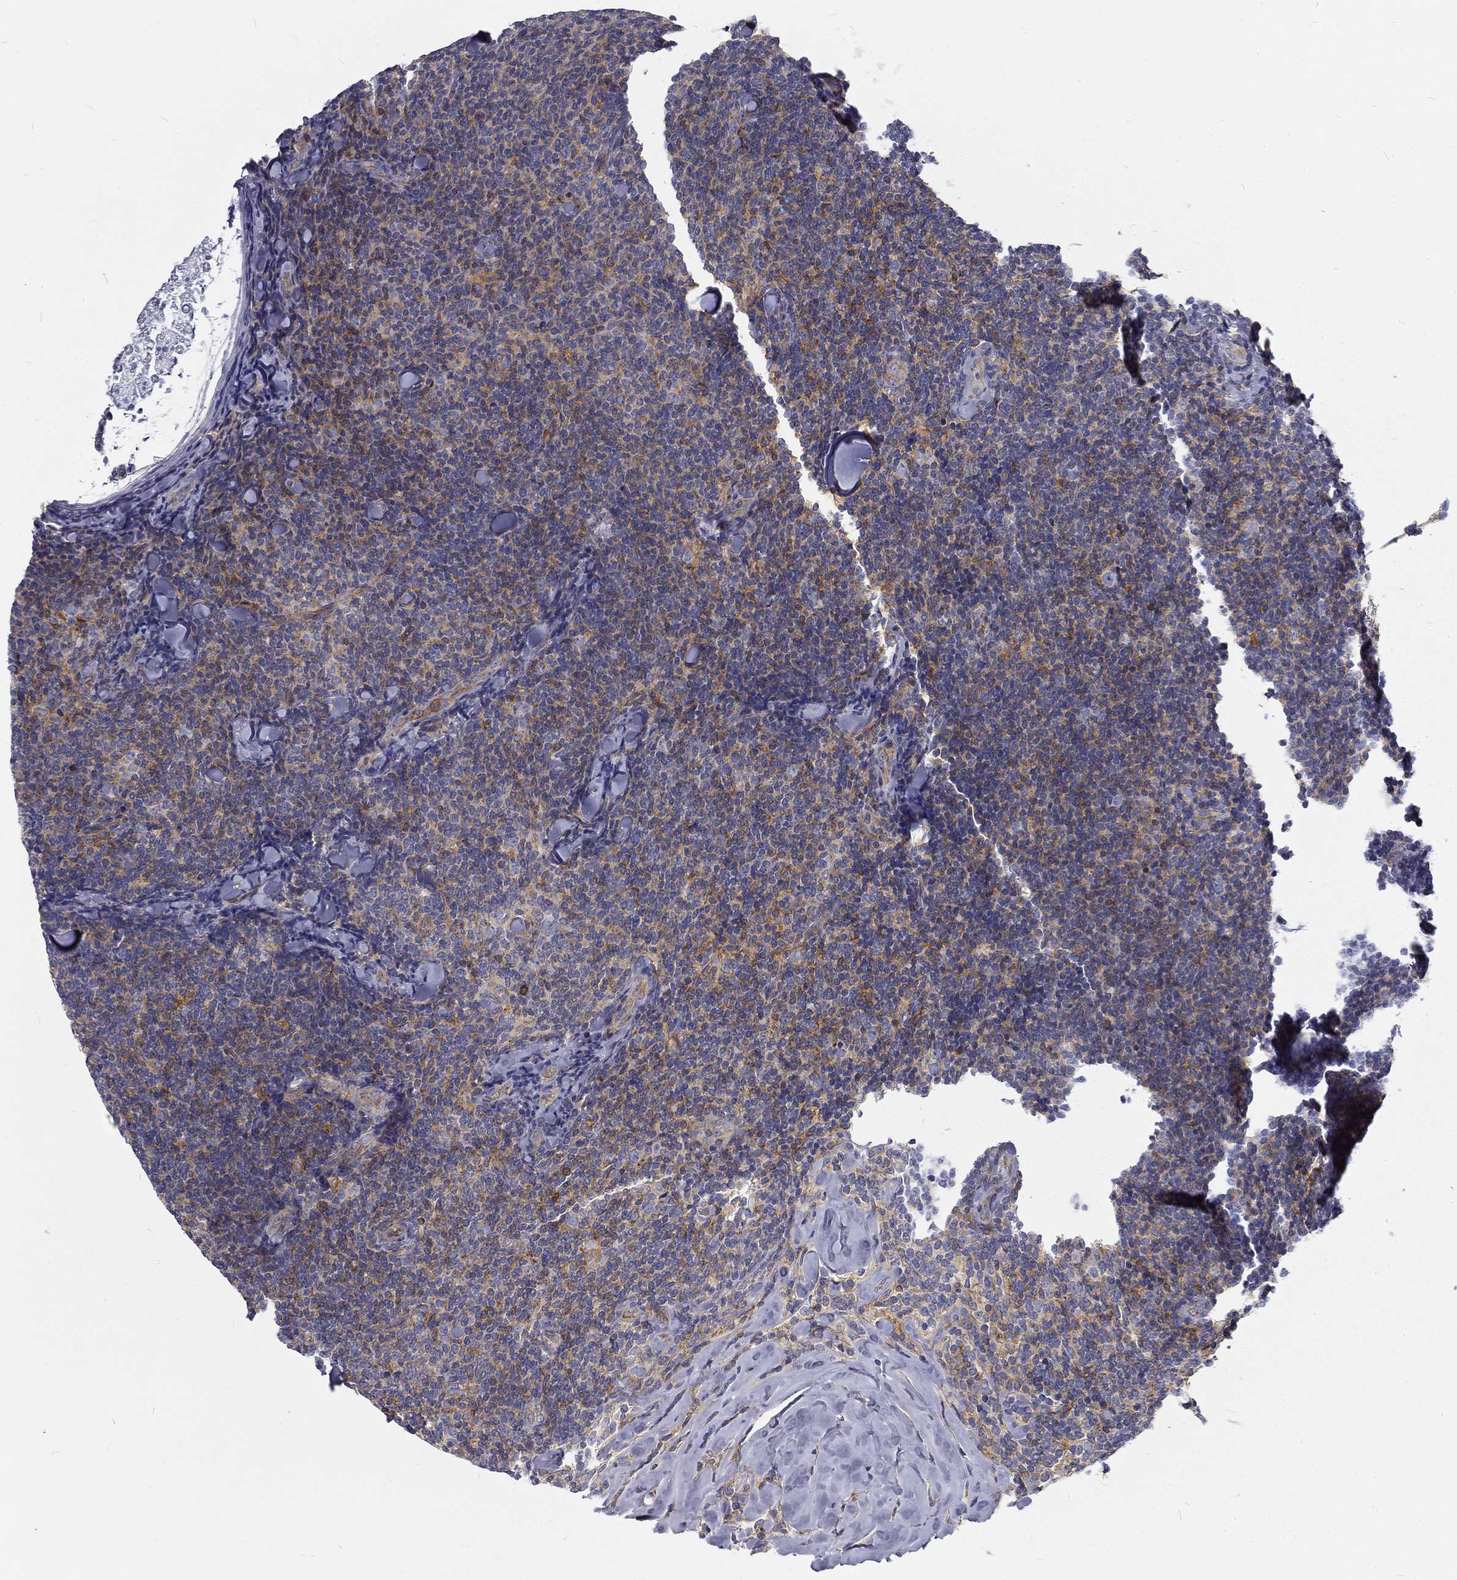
{"staining": {"intensity": "moderate", "quantity": "25%-75%", "location": "cytoplasmic/membranous"}, "tissue": "lymphoma", "cell_type": "Tumor cells", "image_type": "cancer", "snomed": [{"axis": "morphology", "description": "Malignant lymphoma, non-Hodgkin's type, Low grade"}, {"axis": "topography", "description": "Lymph node"}], "caption": "Malignant lymphoma, non-Hodgkin's type (low-grade) tissue shows moderate cytoplasmic/membranous staining in approximately 25%-75% of tumor cells, visualized by immunohistochemistry. Nuclei are stained in blue.", "gene": "MTMR11", "patient": {"sex": "female", "age": 56}}